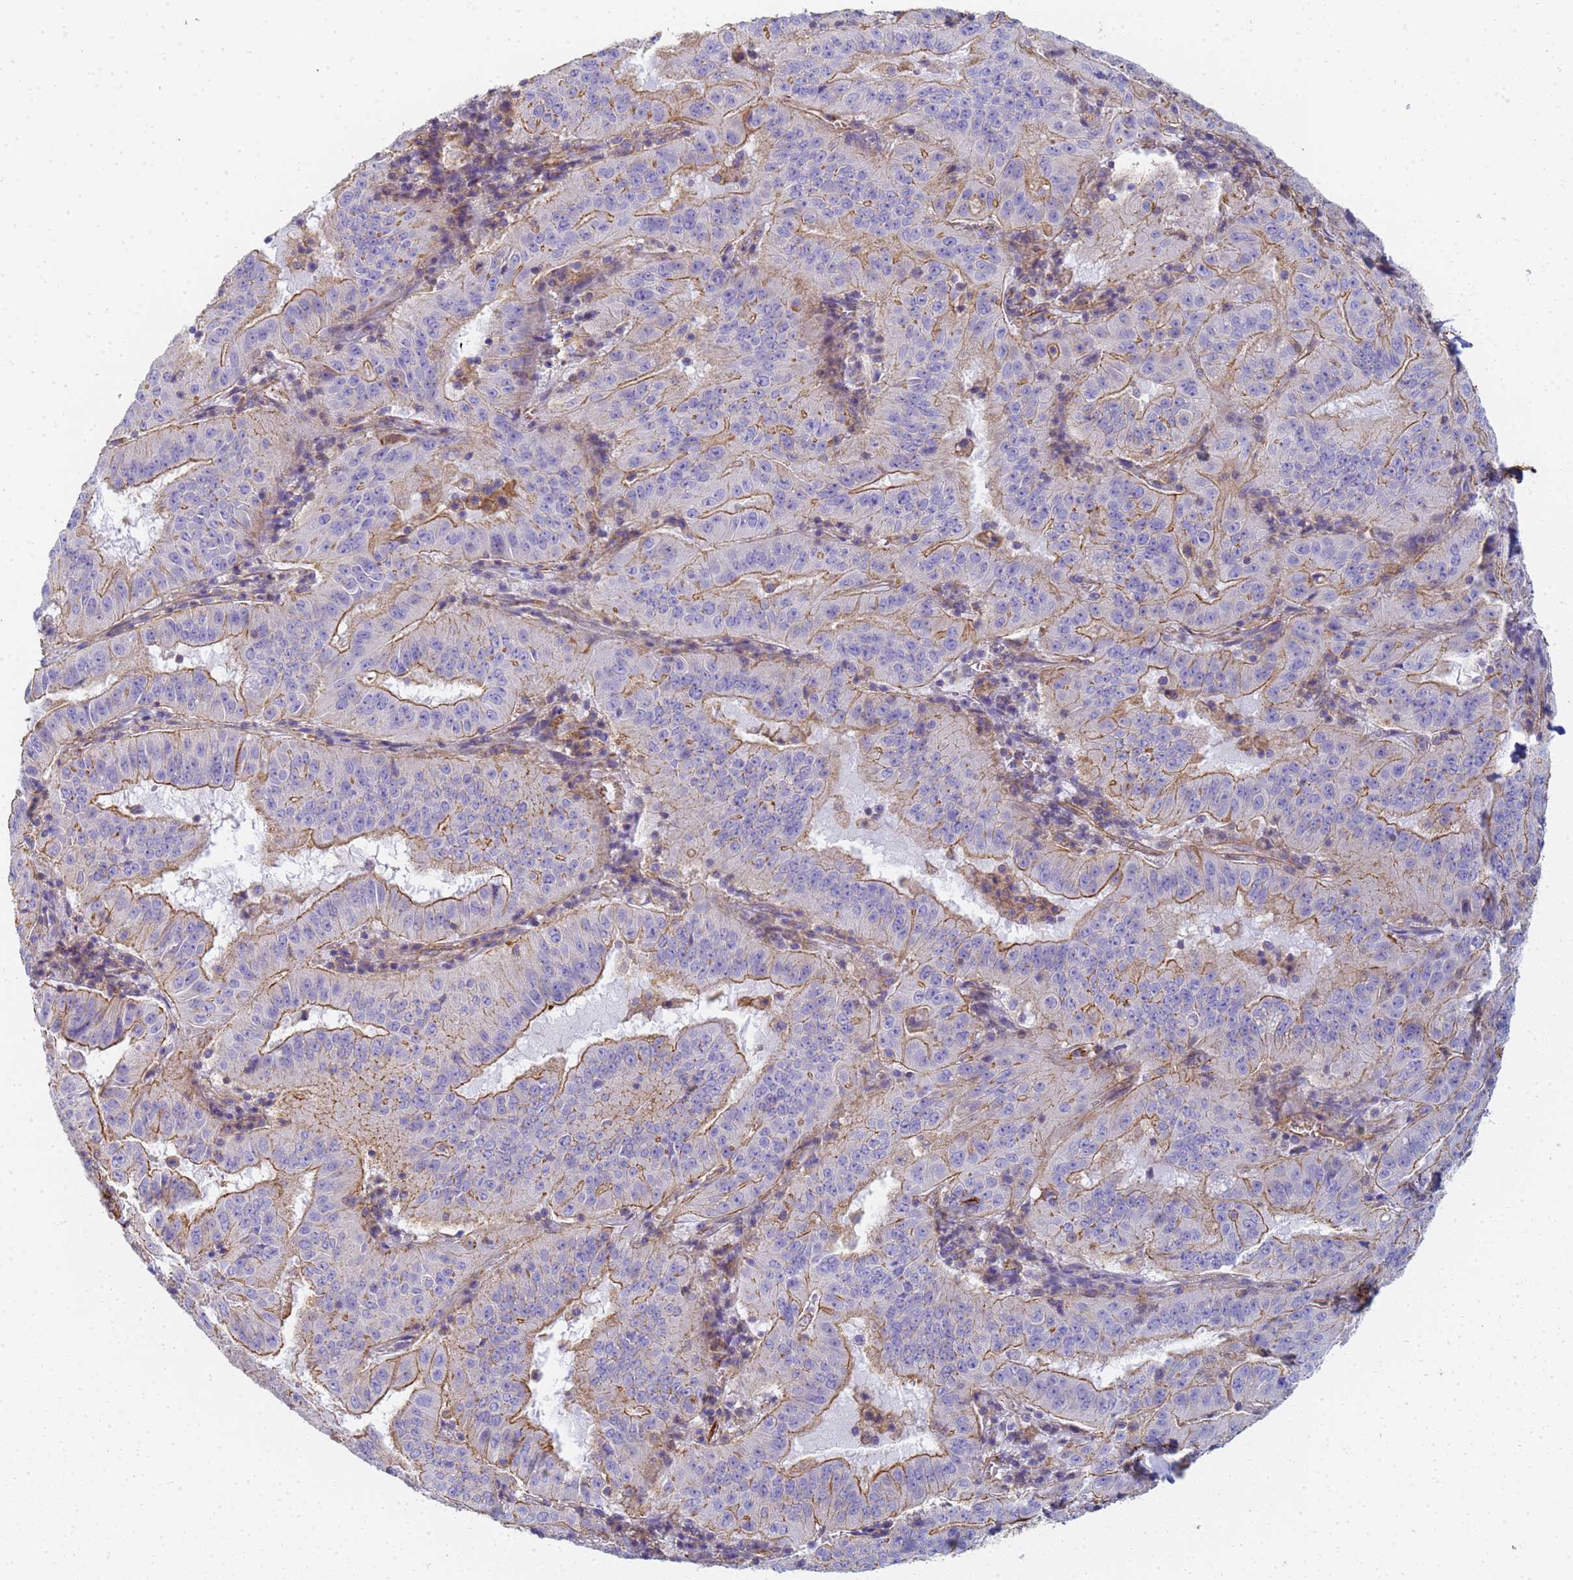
{"staining": {"intensity": "moderate", "quantity": "25%-75%", "location": "cytoplasmic/membranous"}, "tissue": "pancreatic cancer", "cell_type": "Tumor cells", "image_type": "cancer", "snomed": [{"axis": "morphology", "description": "Adenocarcinoma, NOS"}, {"axis": "topography", "description": "Pancreas"}], "caption": "Moderate cytoplasmic/membranous staining for a protein is appreciated in about 25%-75% of tumor cells of pancreatic cancer using IHC.", "gene": "TPM1", "patient": {"sex": "male", "age": 63}}